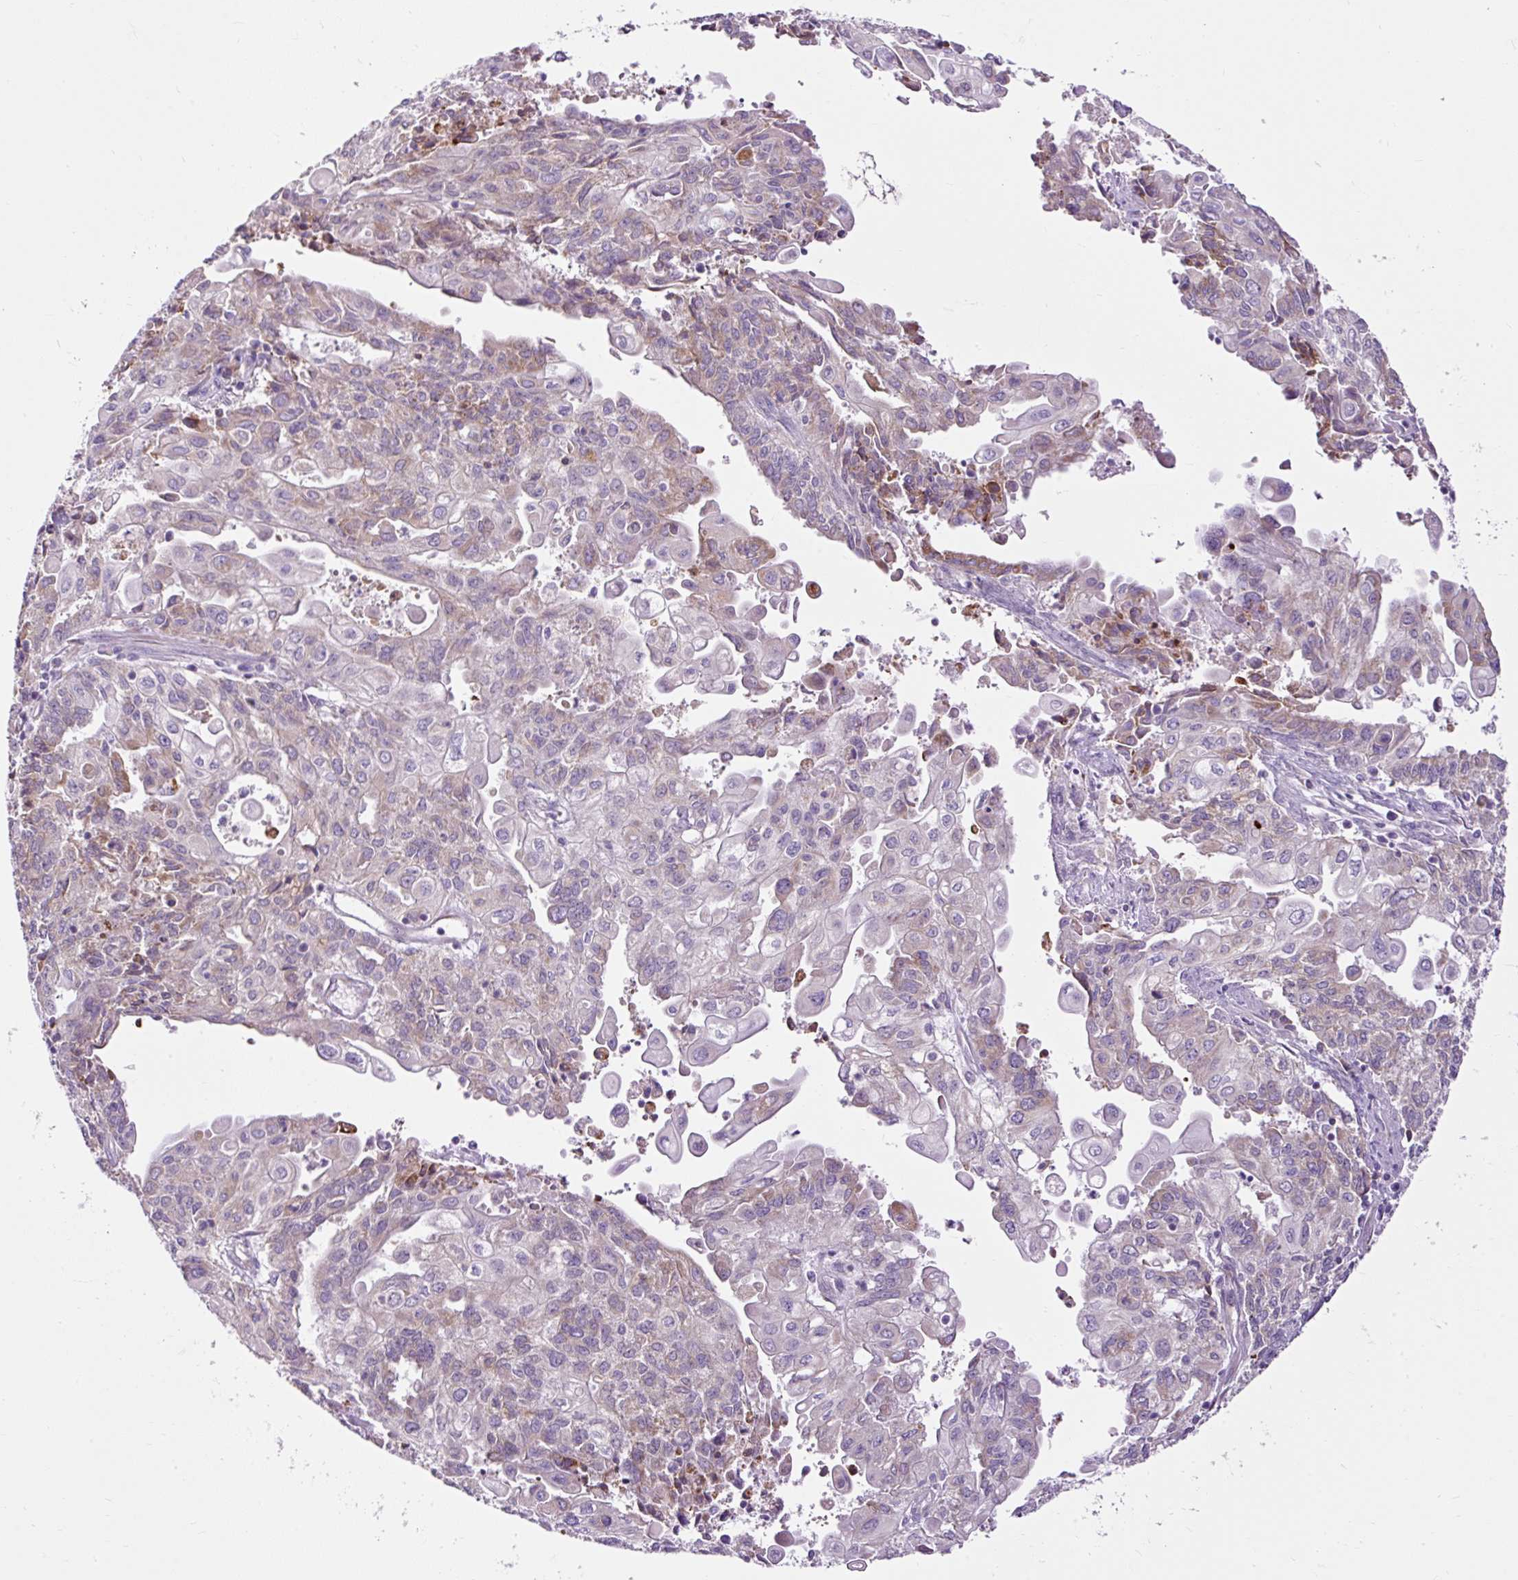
{"staining": {"intensity": "weak", "quantity": "25%-75%", "location": "cytoplasmic/membranous"}, "tissue": "endometrial cancer", "cell_type": "Tumor cells", "image_type": "cancer", "snomed": [{"axis": "morphology", "description": "Adenocarcinoma, NOS"}, {"axis": "topography", "description": "Endometrium"}], "caption": "Weak cytoplasmic/membranous positivity for a protein is seen in approximately 25%-75% of tumor cells of endometrial cancer using immunohistochemistry (IHC).", "gene": "FMC1", "patient": {"sex": "female", "age": 54}}